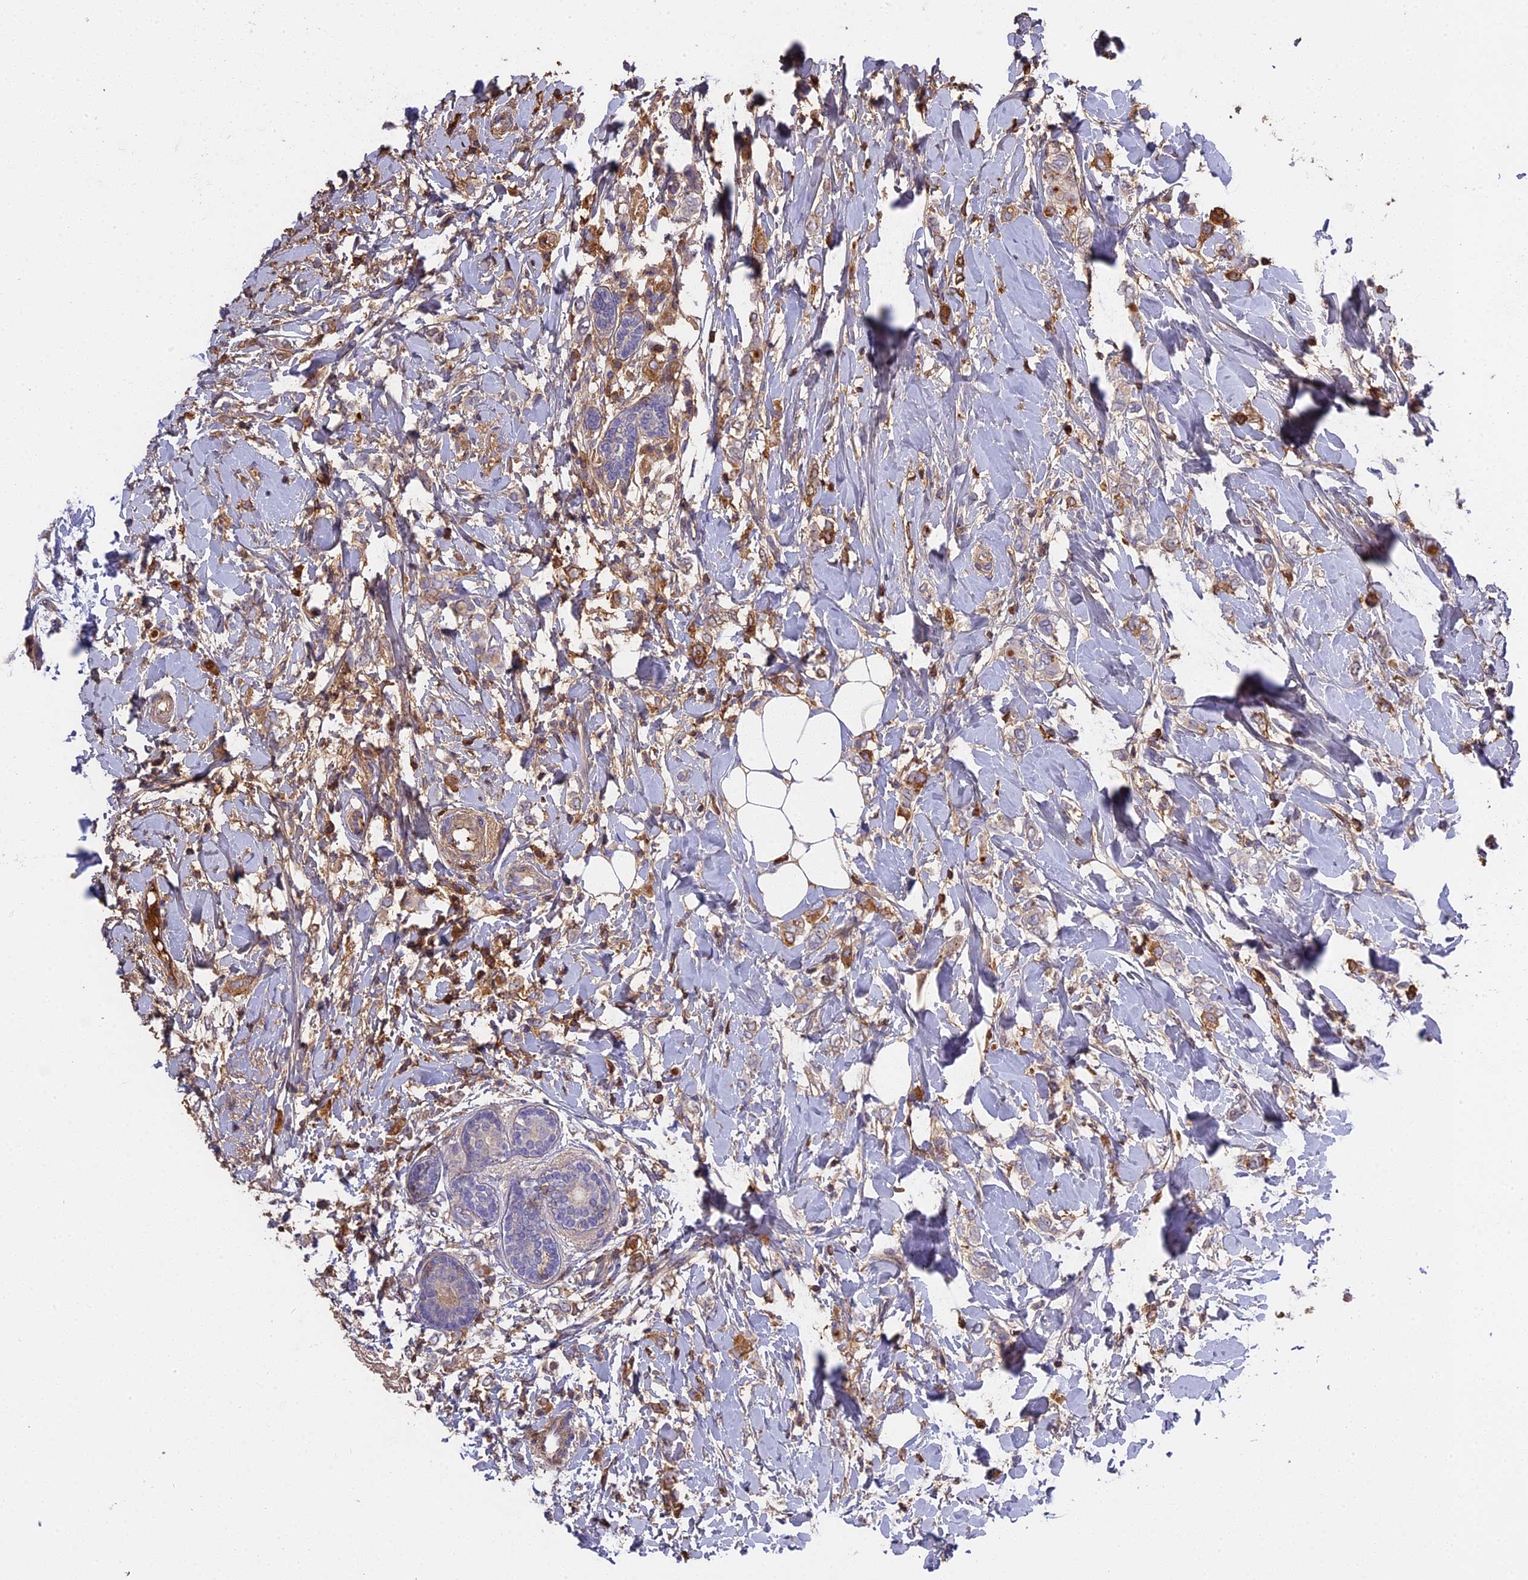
{"staining": {"intensity": "moderate", "quantity": "<25%", "location": "cytoplasmic/membranous"}, "tissue": "breast cancer", "cell_type": "Tumor cells", "image_type": "cancer", "snomed": [{"axis": "morphology", "description": "Normal tissue, NOS"}, {"axis": "morphology", "description": "Lobular carcinoma"}, {"axis": "topography", "description": "Breast"}], "caption": "Immunohistochemistry (IHC) image of neoplastic tissue: breast cancer (lobular carcinoma) stained using IHC shows low levels of moderate protein expression localized specifically in the cytoplasmic/membranous of tumor cells, appearing as a cytoplasmic/membranous brown color.", "gene": "CFAP119", "patient": {"sex": "female", "age": 47}}